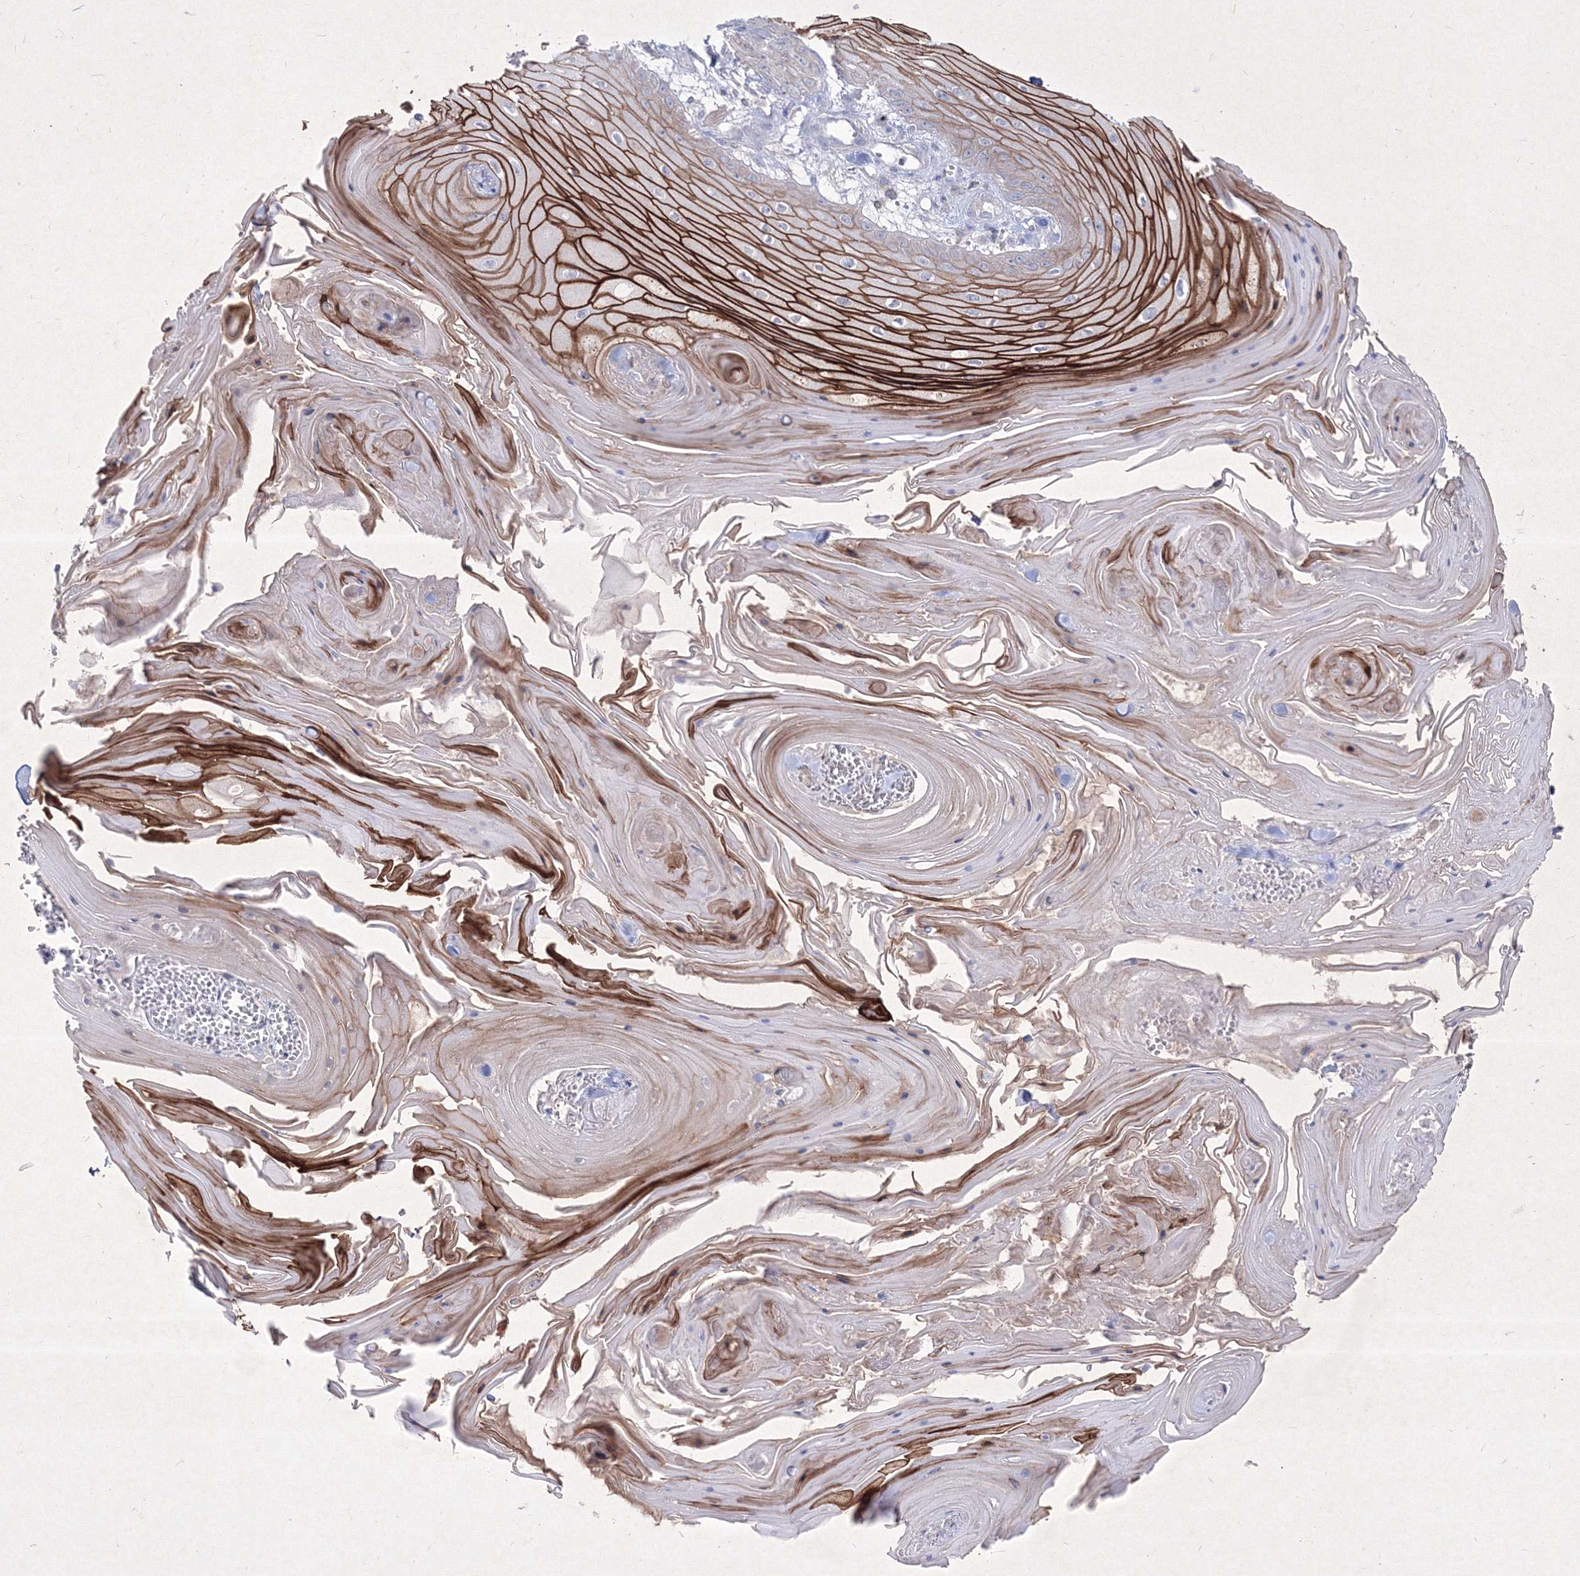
{"staining": {"intensity": "strong", "quantity": ">75%", "location": "cytoplasmic/membranous"}, "tissue": "skin cancer", "cell_type": "Tumor cells", "image_type": "cancer", "snomed": [{"axis": "morphology", "description": "Squamous cell carcinoma, NOS"}, {"axis": "topography", "description": "Skin"}], "caption": "Immunohistochemistry (DAB (3,3'-diaminobenzidine)) staining of skin squamous cell carcinoma demonstrates strong cytoplasmic/membranous protein expression in approximately >75% of tumor cells.", "gene": "TMEM139", "patient": {"sex": "male", "age": 74}}